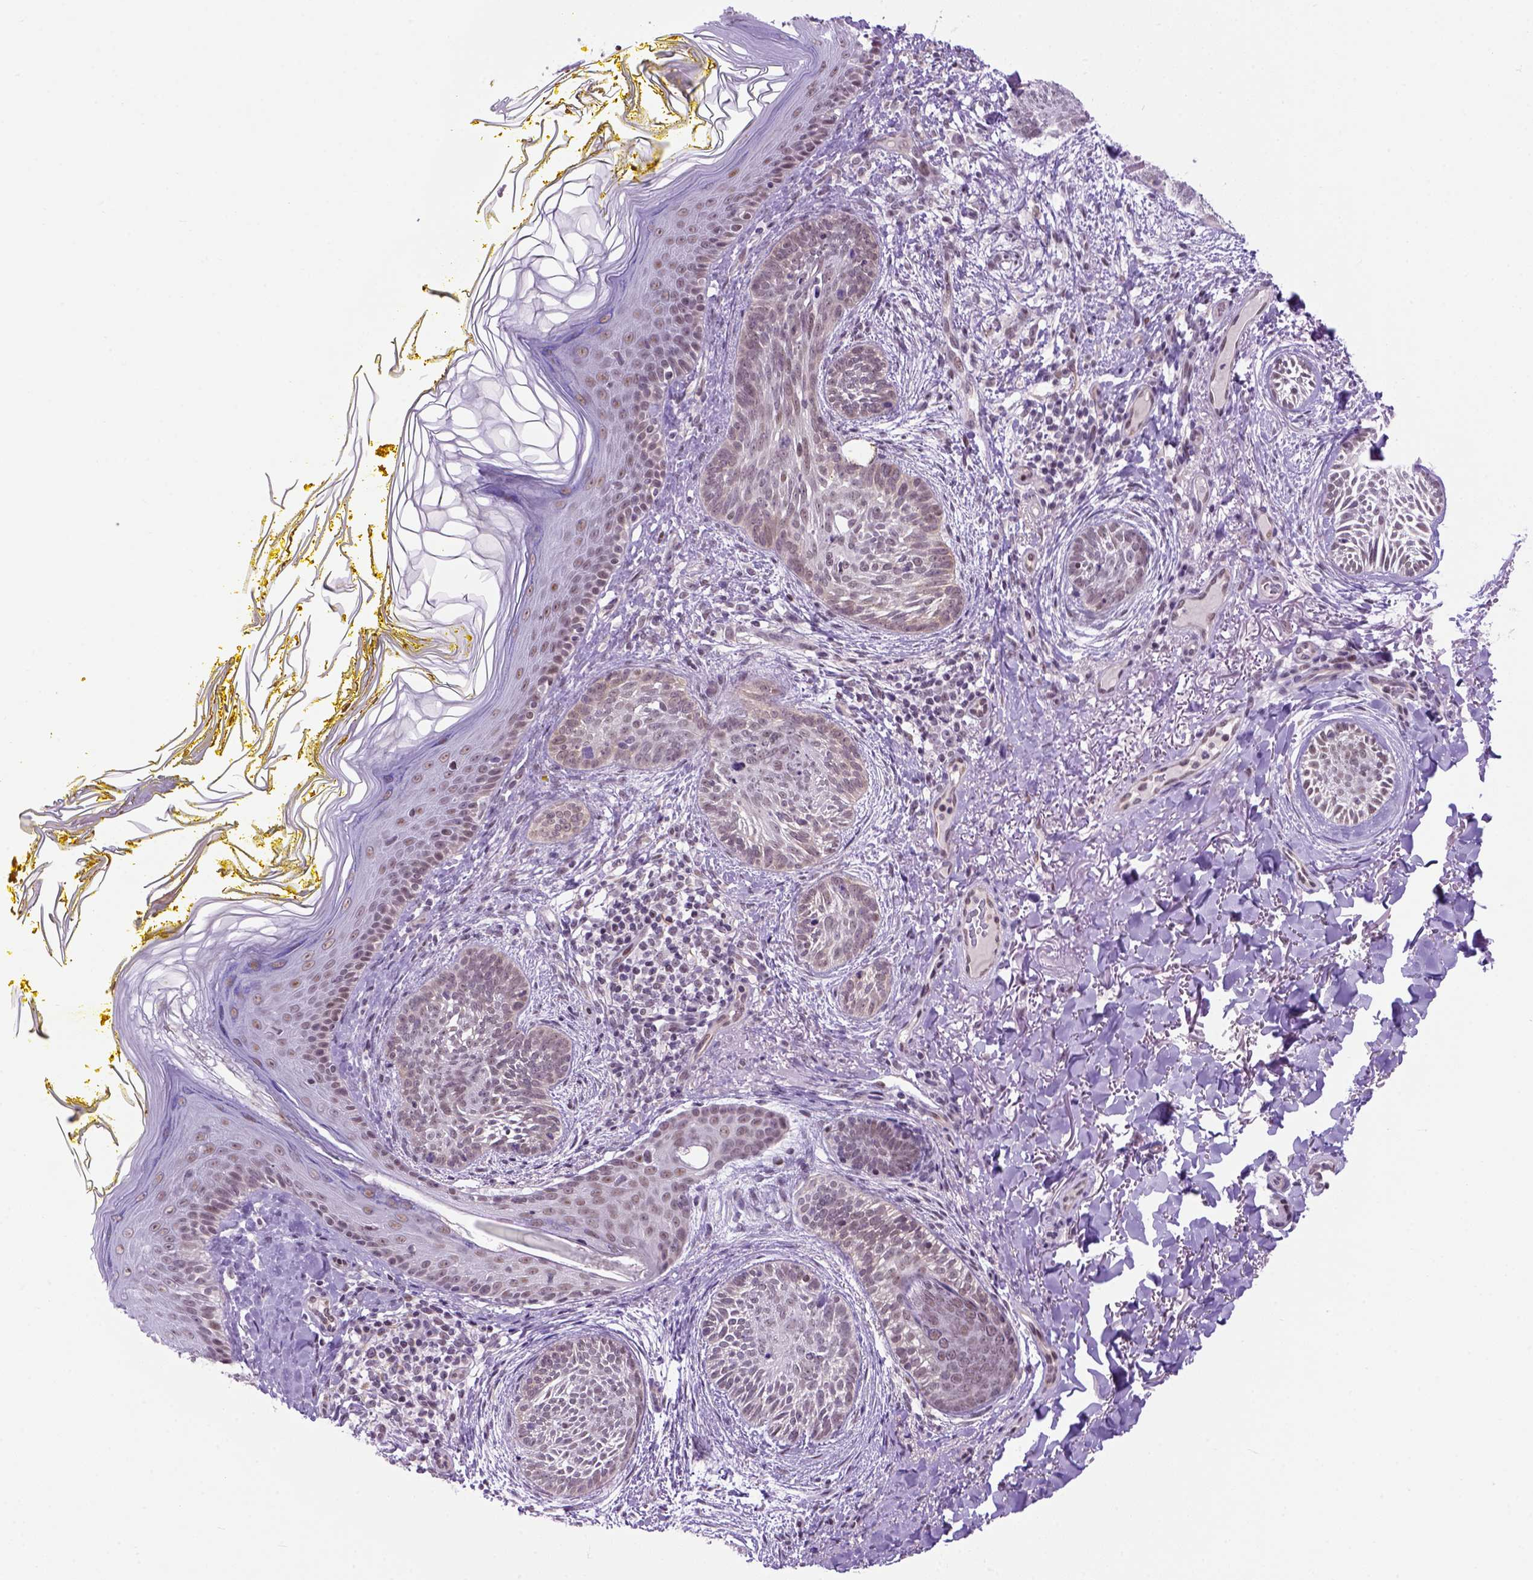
{"staining": {"intensity": "negative", "quantity": "none", "location": "none"}, "tissue": "skin cancer", "cell_type": "Tumor cells", "image_type": "cancer", "snomed": [{"axis": "morphology", "description": "Basal cell carcinoma"}, {"axis": "topography", "description": "Skin"}], "caption": "Tumor cells show no significant protein expression in skin cancer.", "gene": "TBPL1", "patient": {"sex": "female", "age": 68}}